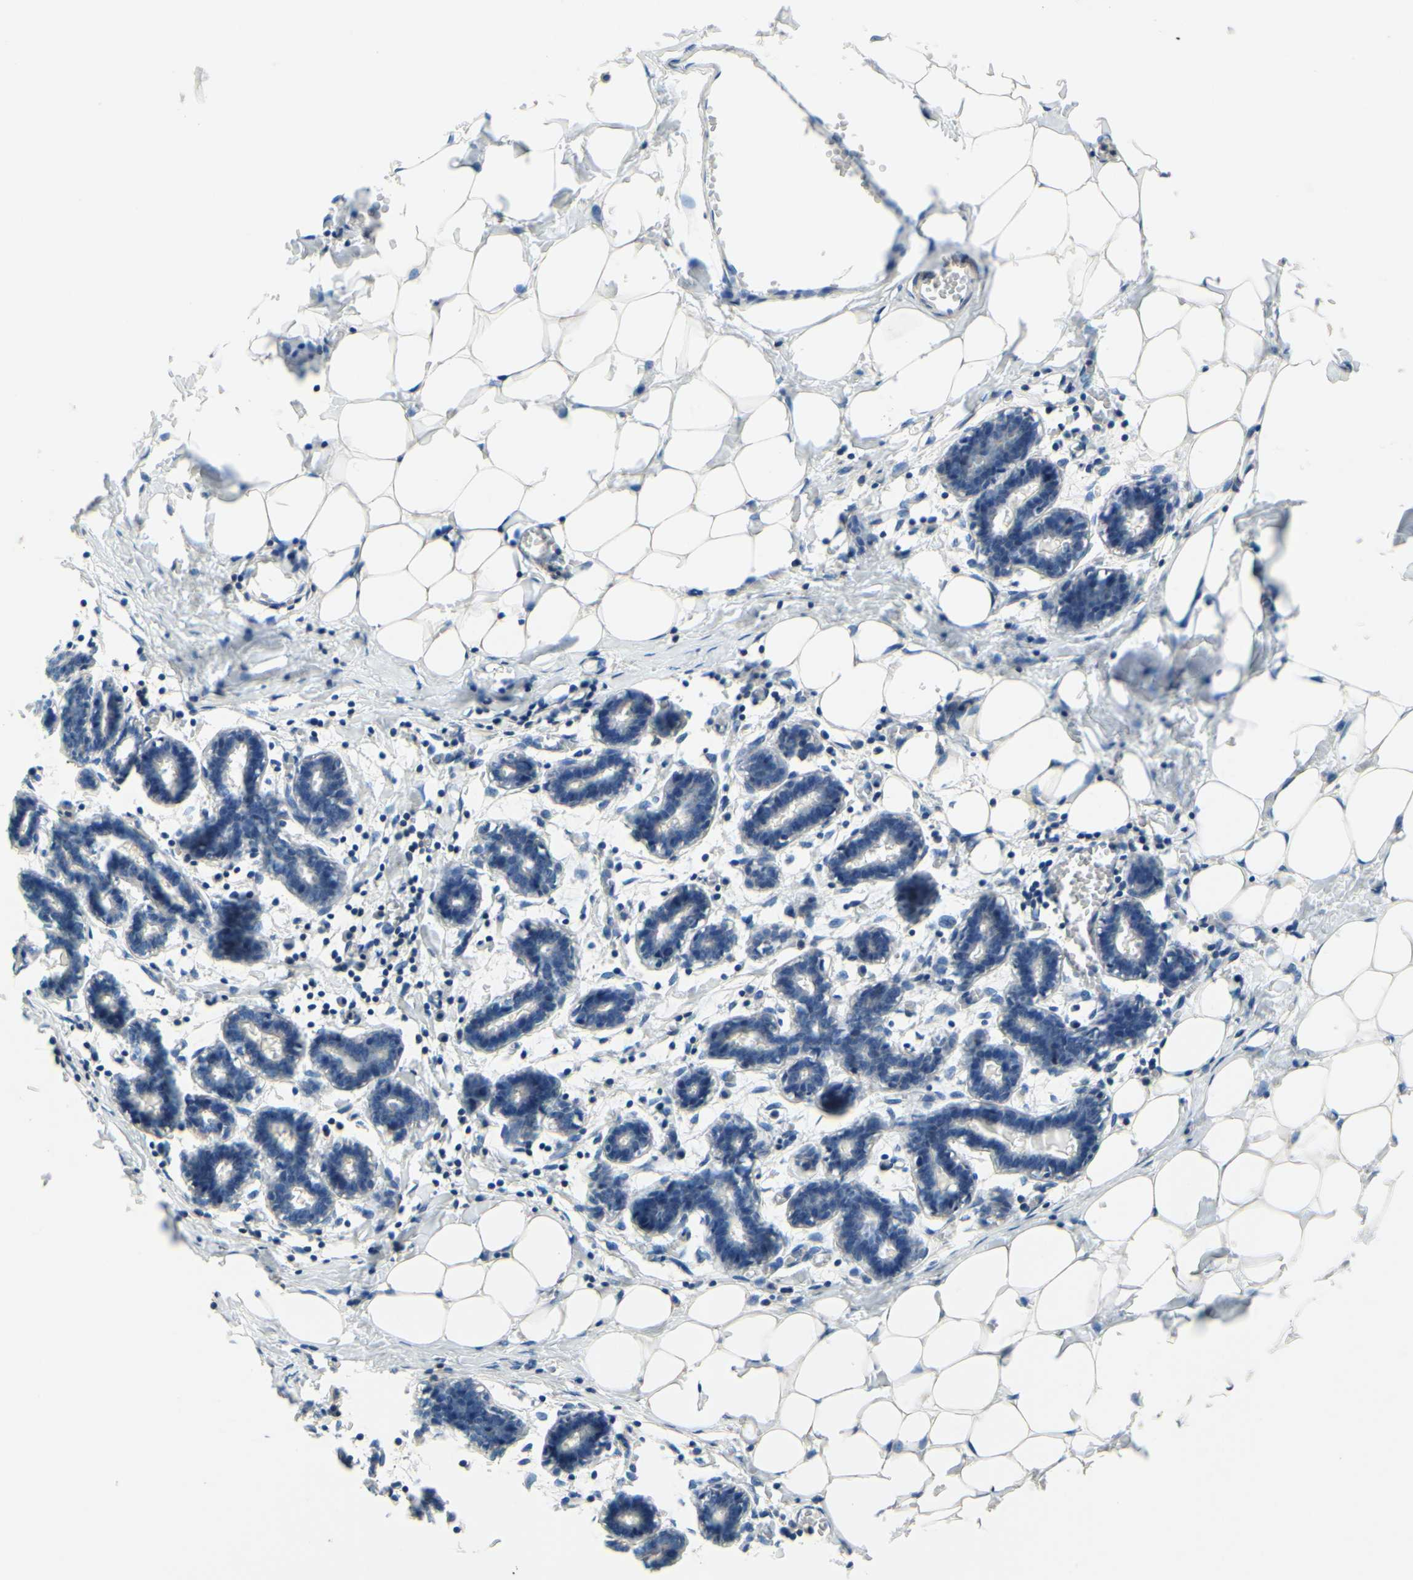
{"staining": {"intensity": "negative", "quantity": "none", "location": "none"}, "tissue": "breast", "cell_type": "Adipocytes", "image_type": "normal", "snomed": [{"axis": "morphology", "description": "Normal tissue, NOS"}, {"axis": "topography", "description": "Breast"}], "caption": "Breast stained for a protein using IHC displays no staining adipocytes.", "gene": "POR", "patient": {"sex": "female", "age": 27}}